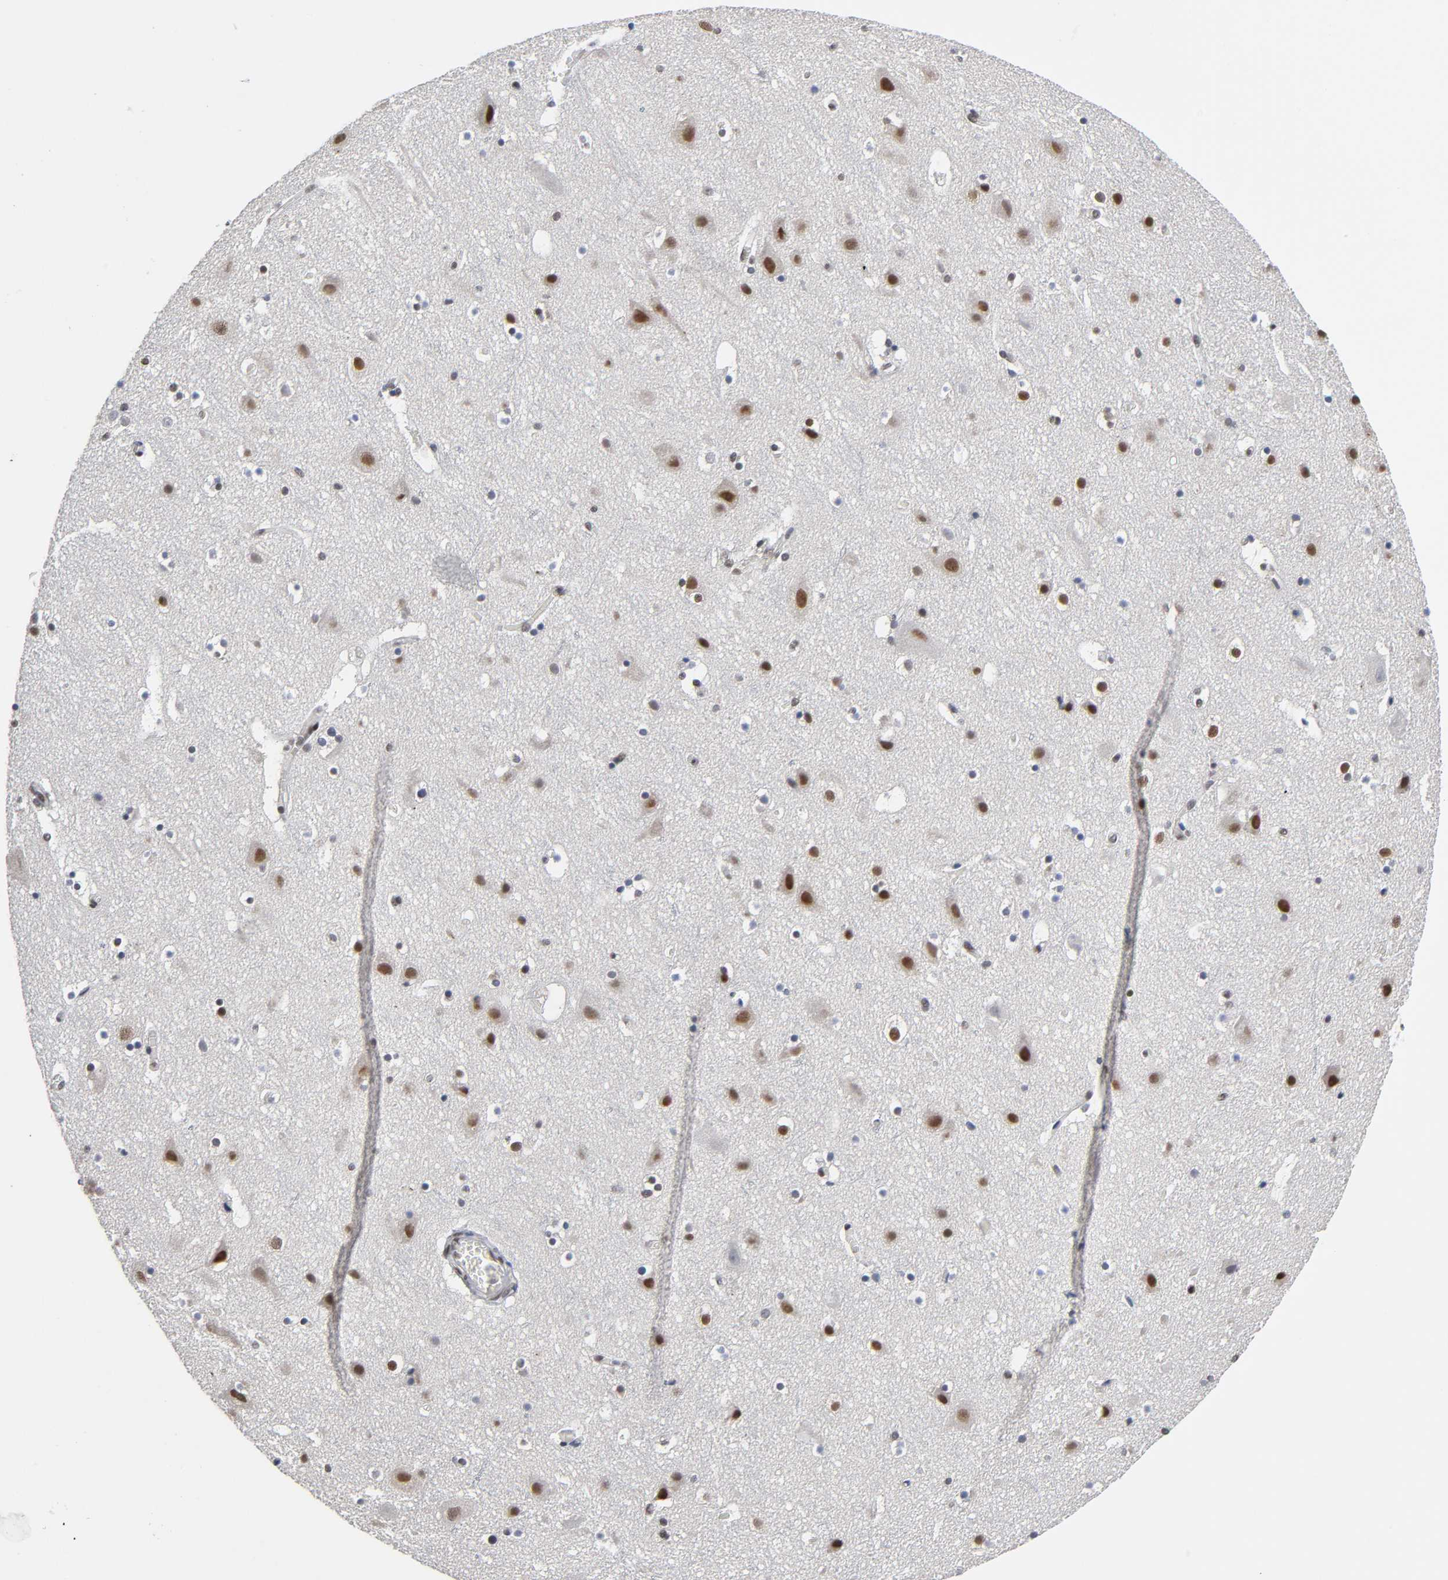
{"staining": {"intensity": "moderate", "quantity": ">75%", "location": "nuclear"}, "tissue": "cerebral cortex", "cell_type": "Endothelial cells", "image_type": "normal", "snomed": [{"axis": "morphology", "description": "Normal tissue, NOS"}, {"axis": "topography", "description": "Cerebral cortex"}], "caption": "Immunohistochemistry of benign cerebral cortex demonstrates medium levels of moderate nuclear positivity in about >75% of endothelial cells. (Brightfield microscopy of DAB IHC at high magnification).", "gene": "TRIM33", "patient": {"sex": "male", "age": 45}}